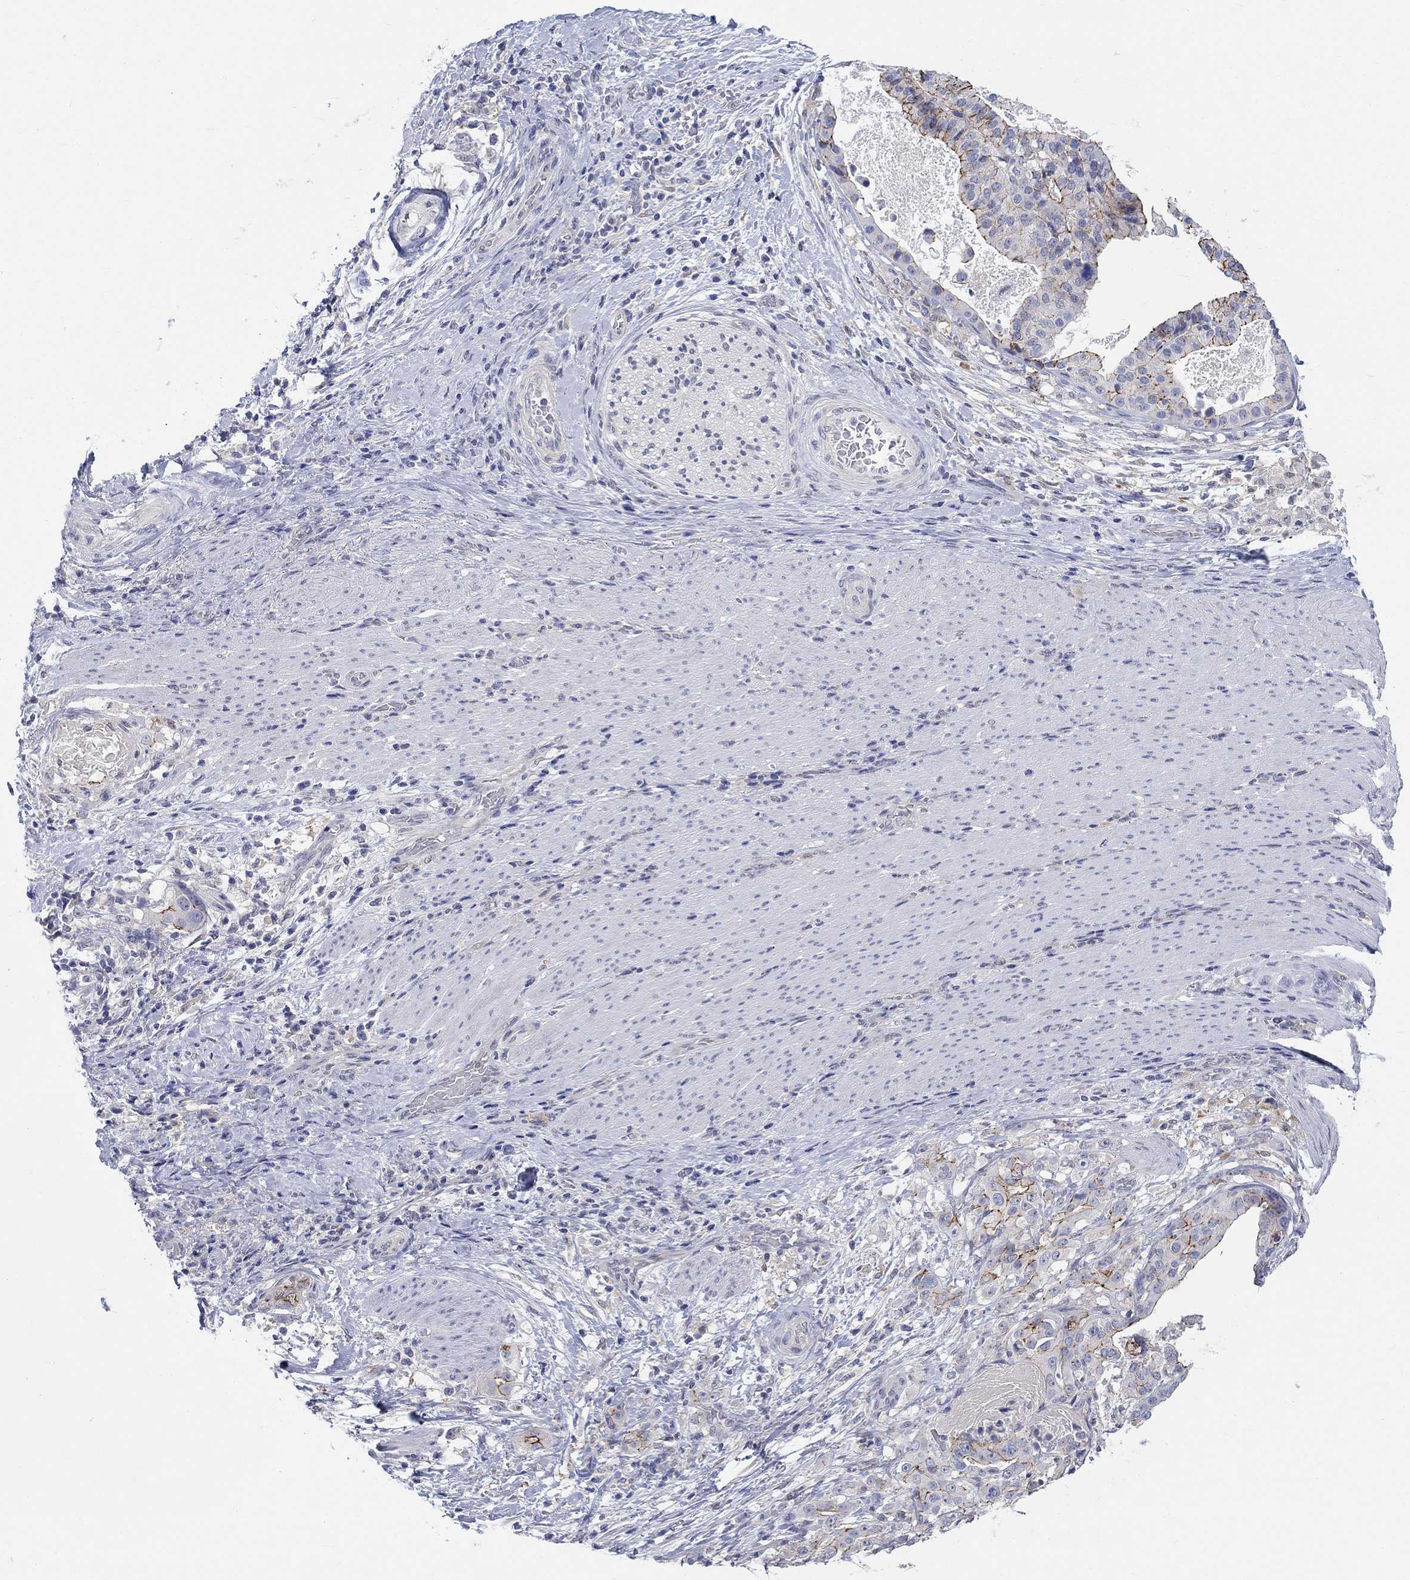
{"staining": {"intensity": "strong", "quantity": "25%-75%", "location": "cytoplasmic/membranous"}, "tissue": "stomach cancer", "cell_type": "Tumor cells", "image_type": "cancer", "snomed": [{"axis": "morphology", "description": "Adenocarcinoma, NOS"}, {"axis": "topography", "description": "Stomach"}], "caption": "High-magnification brightfield microscopy of stomach cancer stained with DAB (brown) and counterstained with hematoxylin (blue). tumor cells exhibit strong cytoplasmic/membranous expression is present in approximately25%-75% of cells.", "gene": "EGFLAM", "patient": {"sex": "male", "age": 48}}